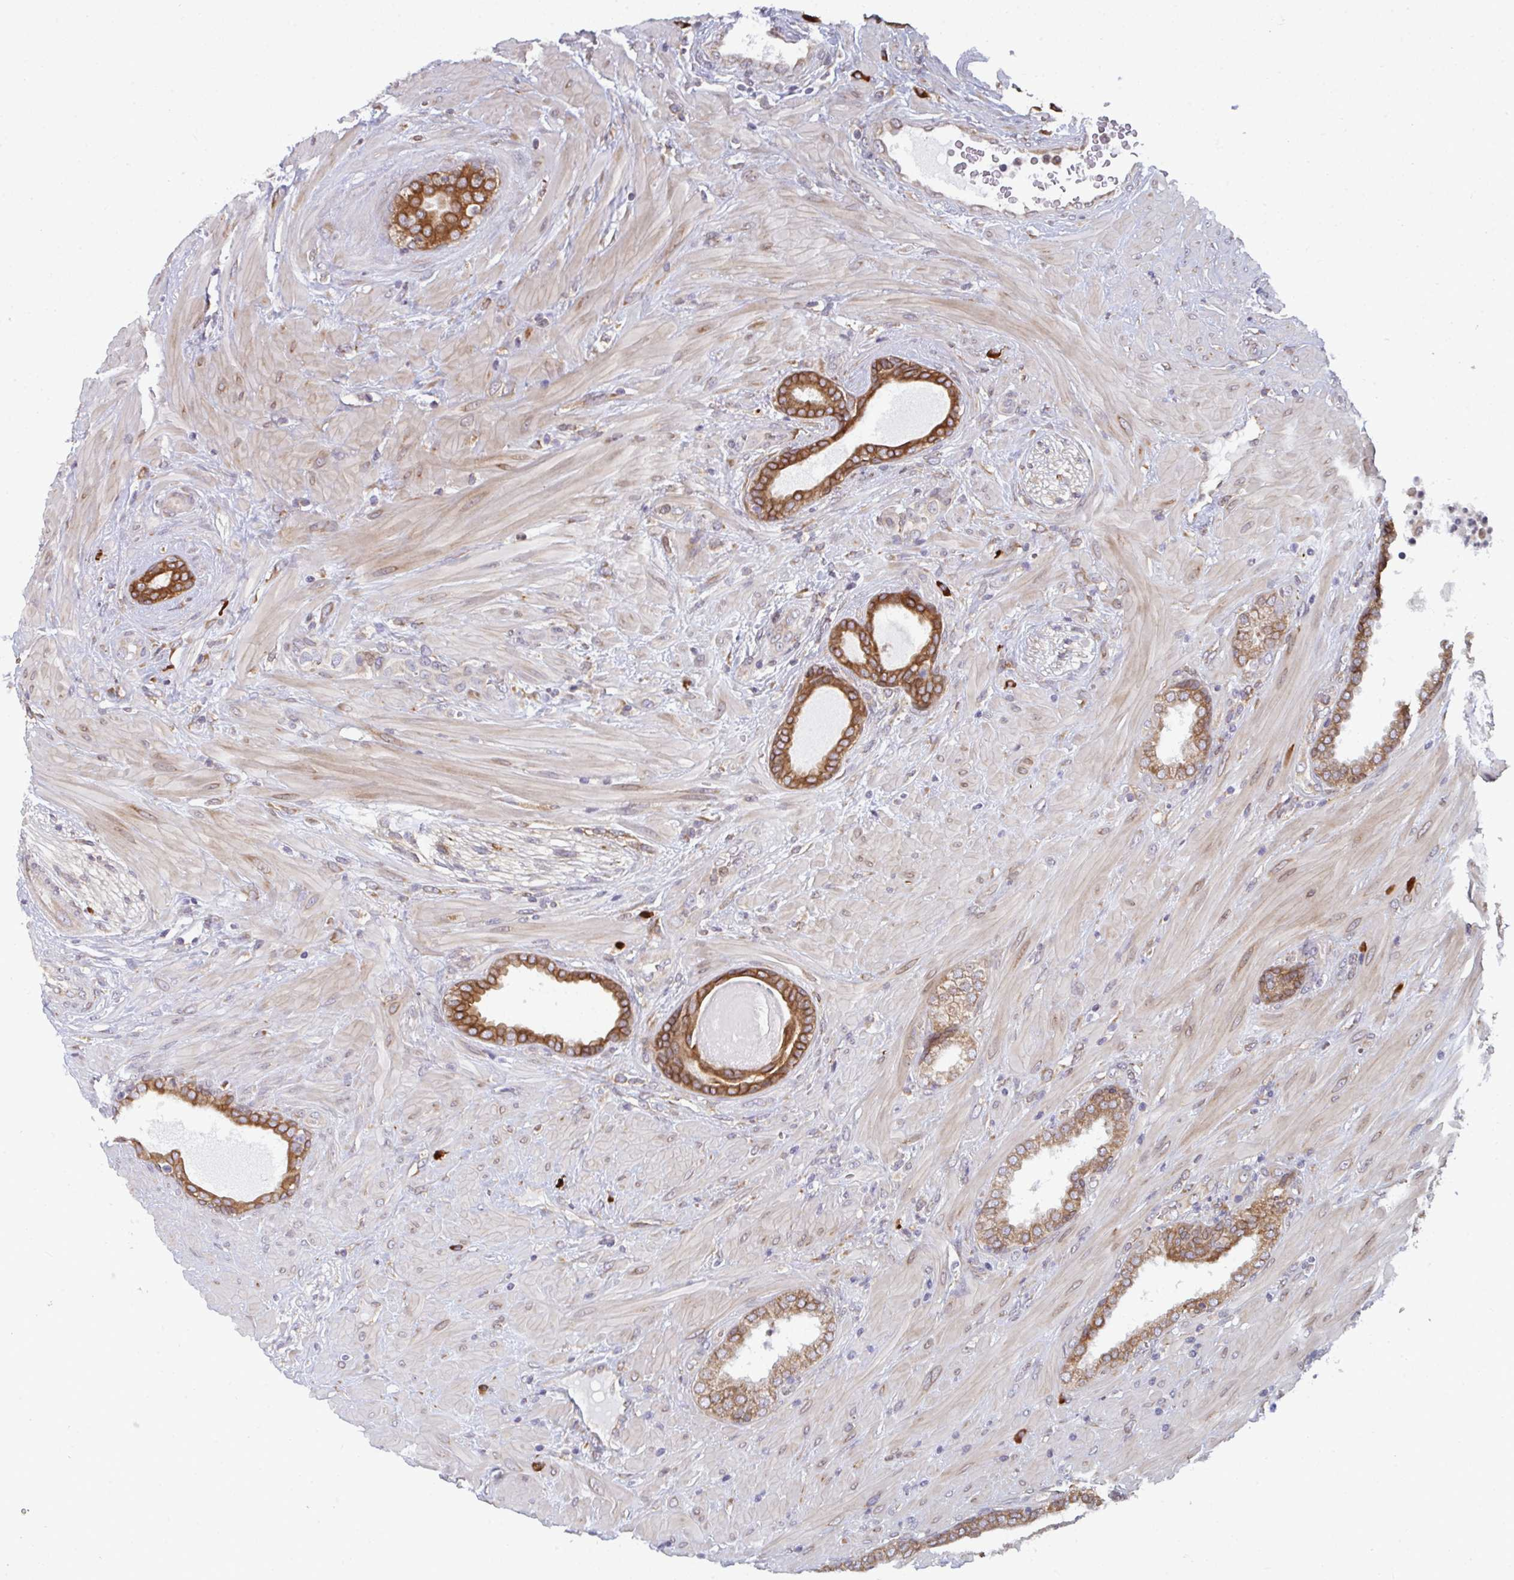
{"staining": {"intensity": "moderate", "quantity": ">75%", "location": "cytoplasmic/membranous"}, "tissue": "prostate cancer", "cell_type": "Tumor cells", "image_type": "cancer", "snomed": [{"axis": "morphology", "description": "Adenocarcinoma, High grade"}, {"axis": "topography", "description": "Prostate"}], "caption": "The immunohistochemical stain shows moderate cytoplasmic/membranous staining in tumor cells of adenocarcinoma (high-grade) (prostate) tissue.", "gene": "LYSMD4", "patient": {"sex": "male", "age": 62}}